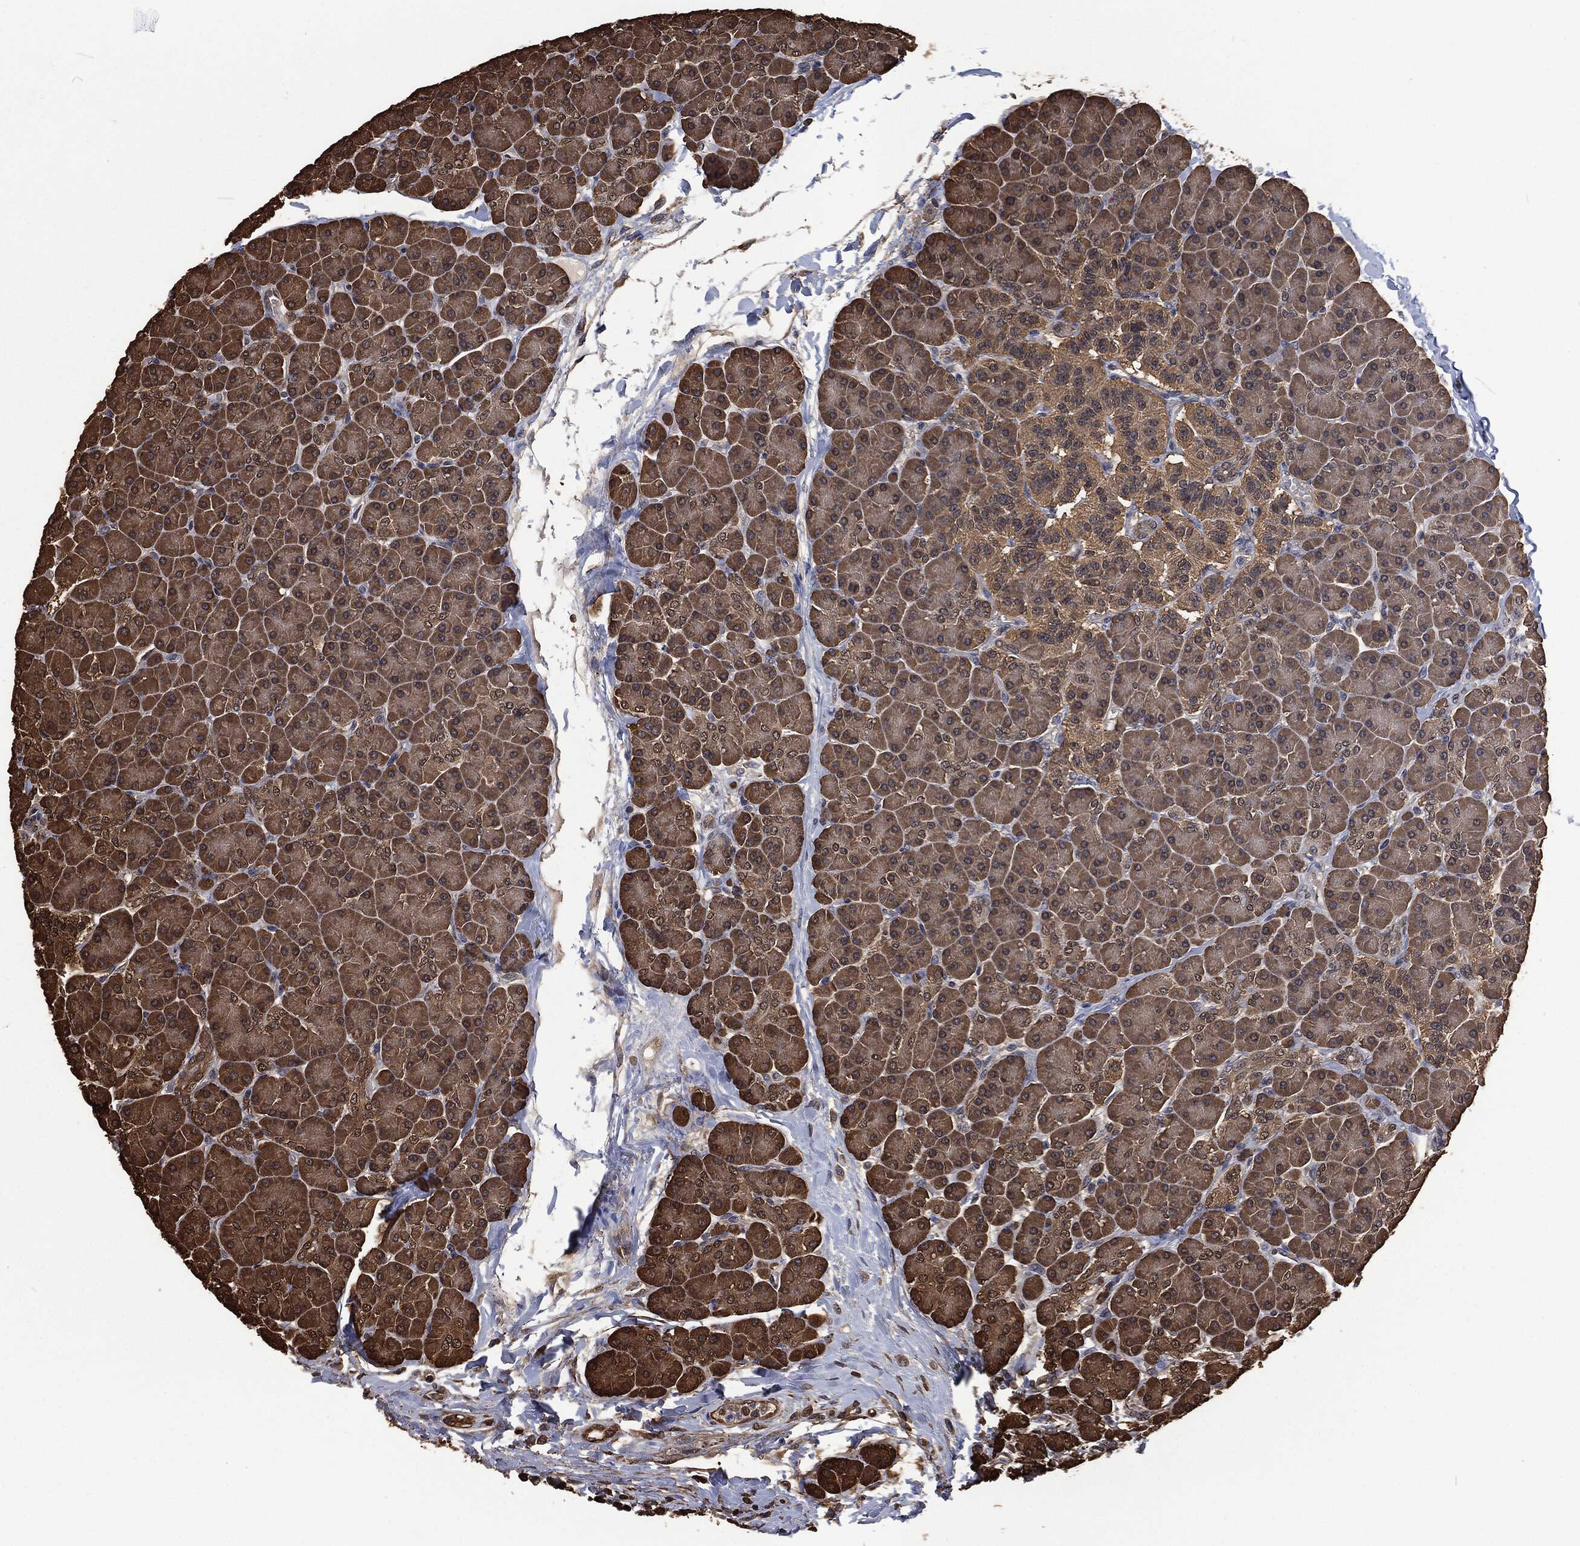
{"staining": {"intensity": "moderate", "quantity": ">75%", "location": "cytoplasmic/membranous"}, "tissue": "pancreas", "cell_type": "Exocrine glandular cells", "image_type": "normal", "snomed": [{"axis": "morphology", "description": "Normal tissue, NOS"}, {"axis": "topography", "description": "Pancreas"}], "caption": "Protein staining reveals moderate cytoplasmic/membranous positivity in approximately >75% of exocrine glandular cells in benign pancreas.", "gene": "PRDX4", "patient": {"sex": "female", "age": 44}}